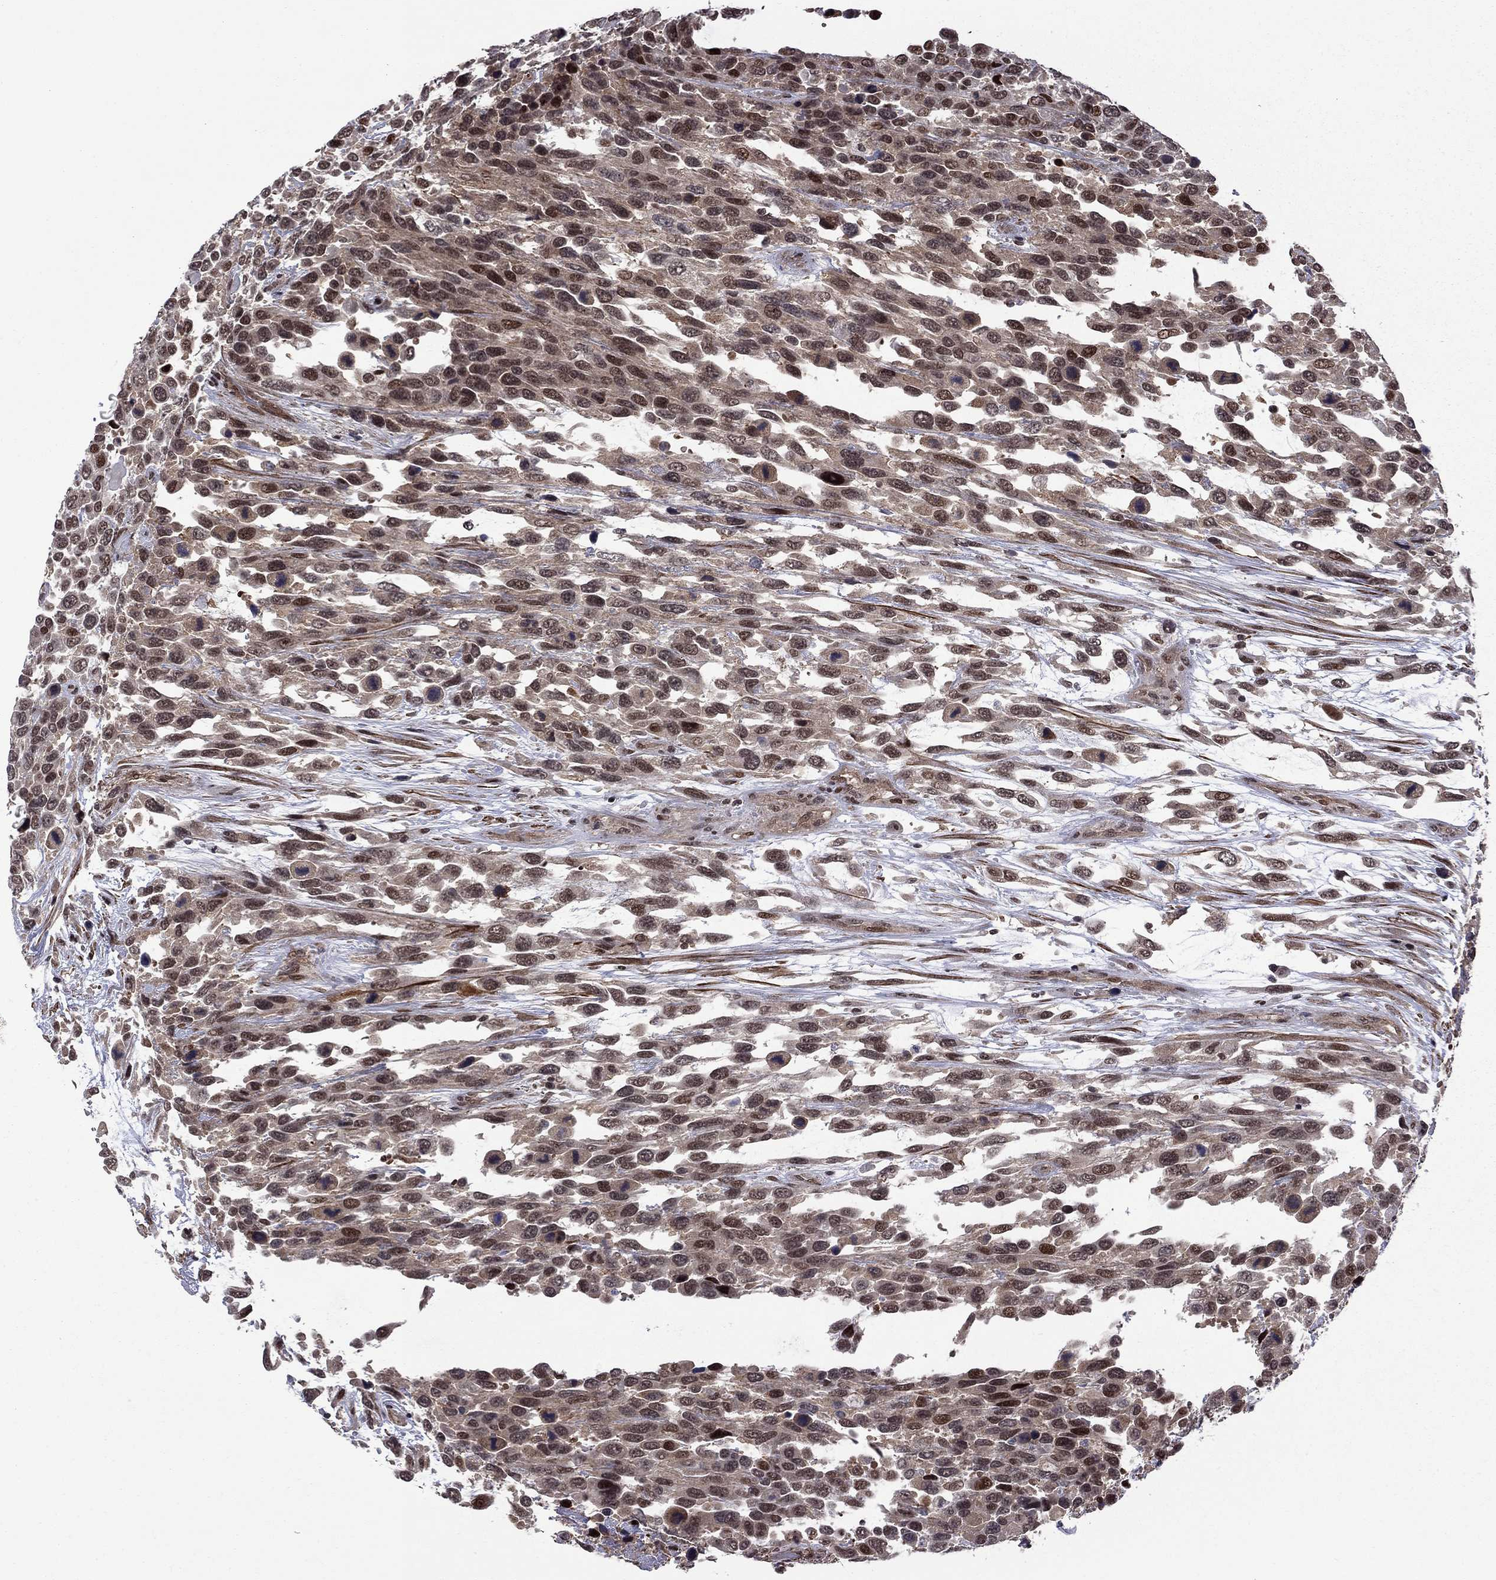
{"staining": {"intensity": "strong", "quantity": "25%-75%", "location": "nuclear"}, "tissue": "urothelial cancer", "cell_type": "Tumor cells", "image_type": "cancer", "snomed": [{"axis": "morphology", "description": "Urothelial carcinoma, High grade"}, {"axis": "topography", "description": "Urinary bladder"}], "caption": "A micrograph of human urothelial cancer stained for a protein demonstrates strong nuclear brown staining in tumor cells.", "gene": "BRF1", "patient": {"sex": "female", "age": 70}}